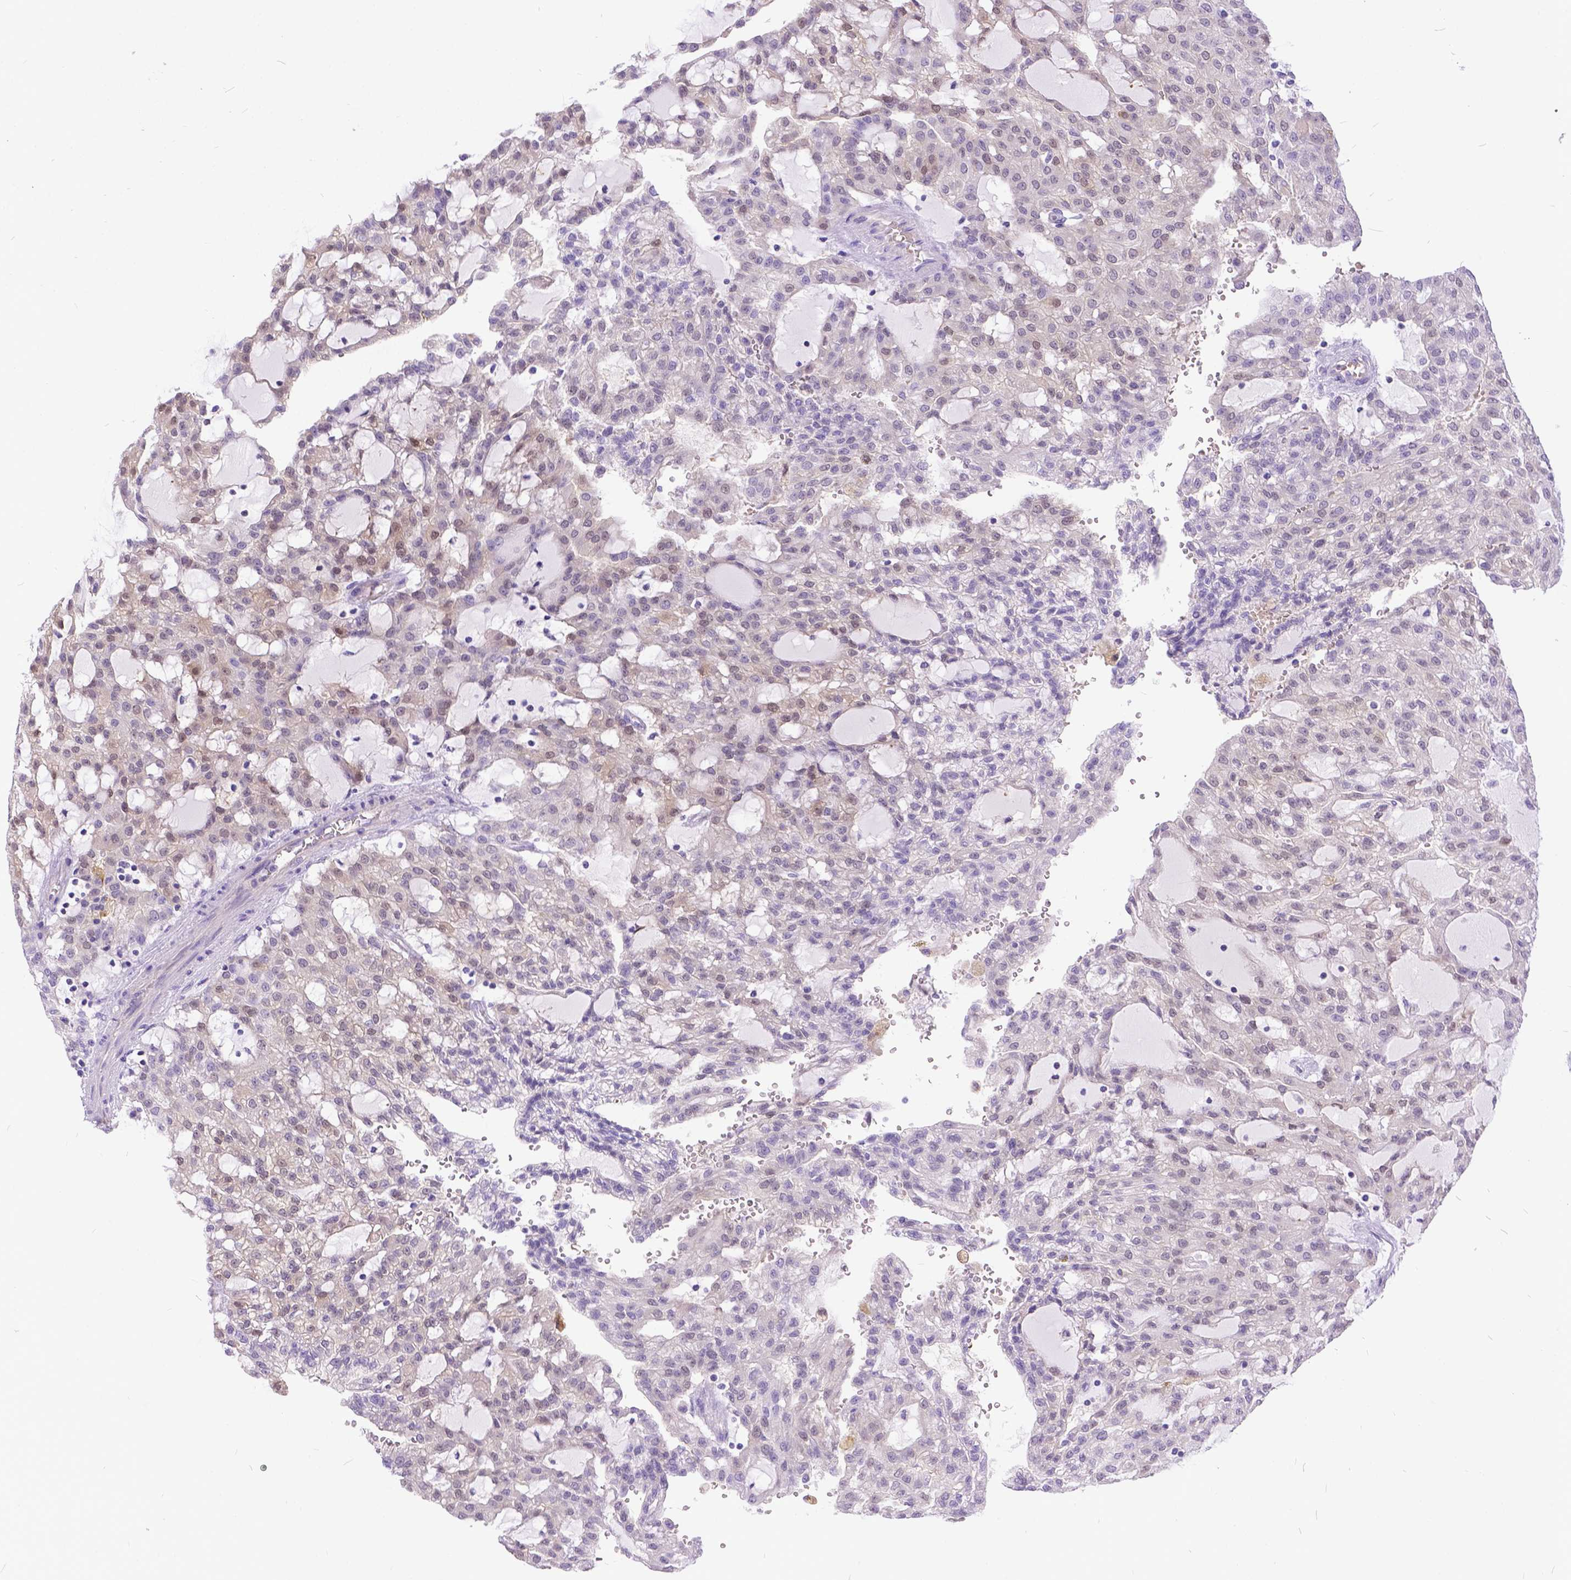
{"staining": {"intensity": "weak", "quantity": "25%-75%", "location": "cytoplasmic/membranous,nuclear"}, "tissue": "renal cancer", "cell_type": "Tumor cells", "image_type": "cancer", "snomed": [{"axis": "morphology", "description": "Adenocarcinoma, NOS"}, {"axis": "topography", "description": "Kidney"}], "caption": "A histopathology image showing weak cytoplasmic/membranous and nuclear expression in approximately 25%-75% of tumor cells in renal adenocarcinoma, as visualized by brown immunohistochemical staining.", "gene": "TMEM169", "patient": {"sex": "male", "age": 63}}